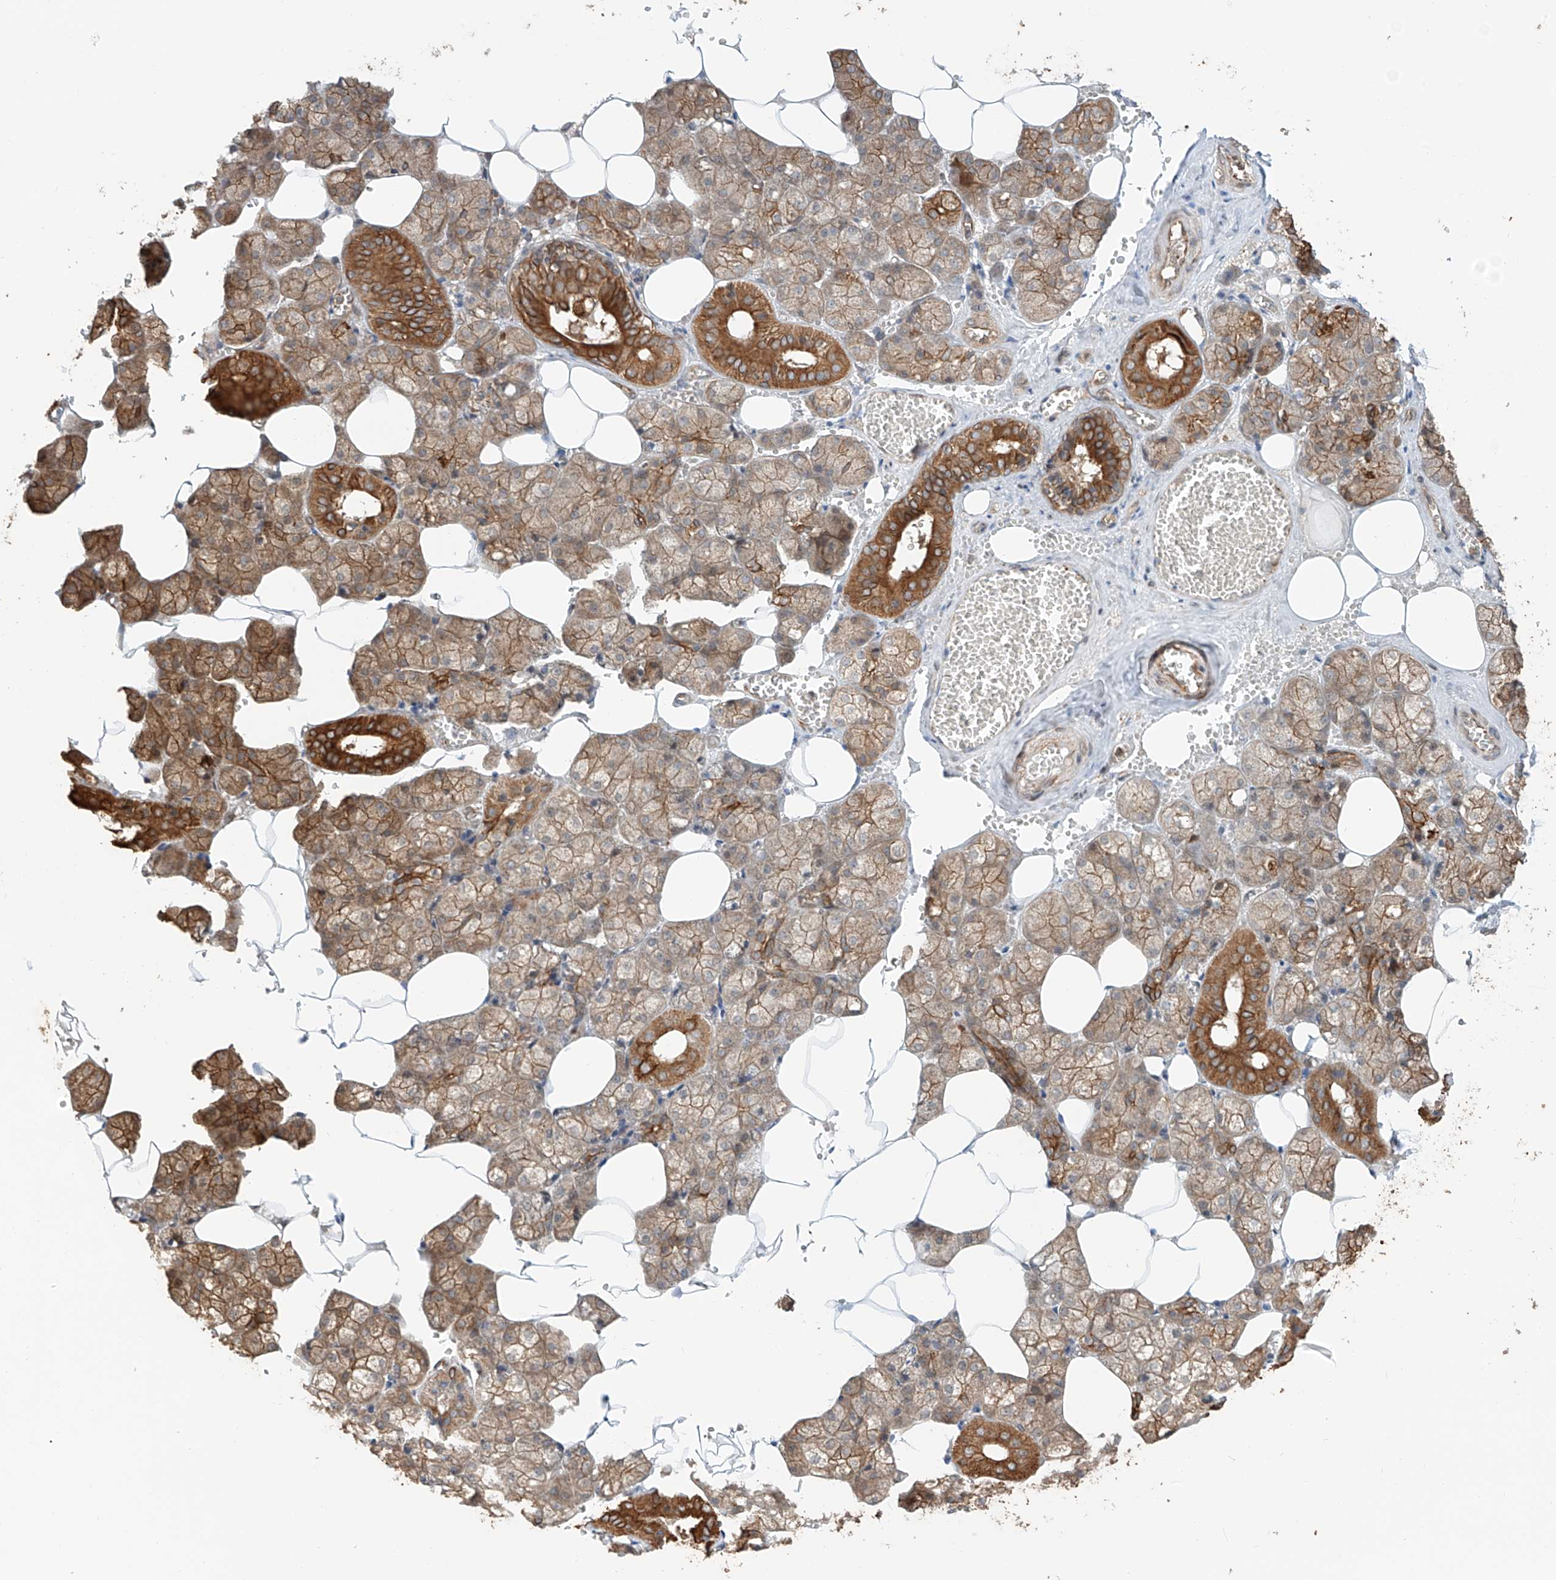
{"staining": {"intensity": "strong", "quantity": "25%-75%", "location": "cytoplasmic/membranous"}, "tissue": "salivary gland", "cell_type": "Glandular cells", "image_type": "normal", "snomed": [{"axis": "morphology", "description": "Normal tissue, NOS"}, {"axis": "topography", "description": "Salivary gland"}], "caption": "Glandular cells demonstrate high levels of strong cytoplasmic/membranous staining in about 25%-75% of cells in normal salivary gland. The protein is shown in brown color, while the nuclei are stained blue.", "gene": "CEP162", "patient": {"sex": "male", "age": 62}}